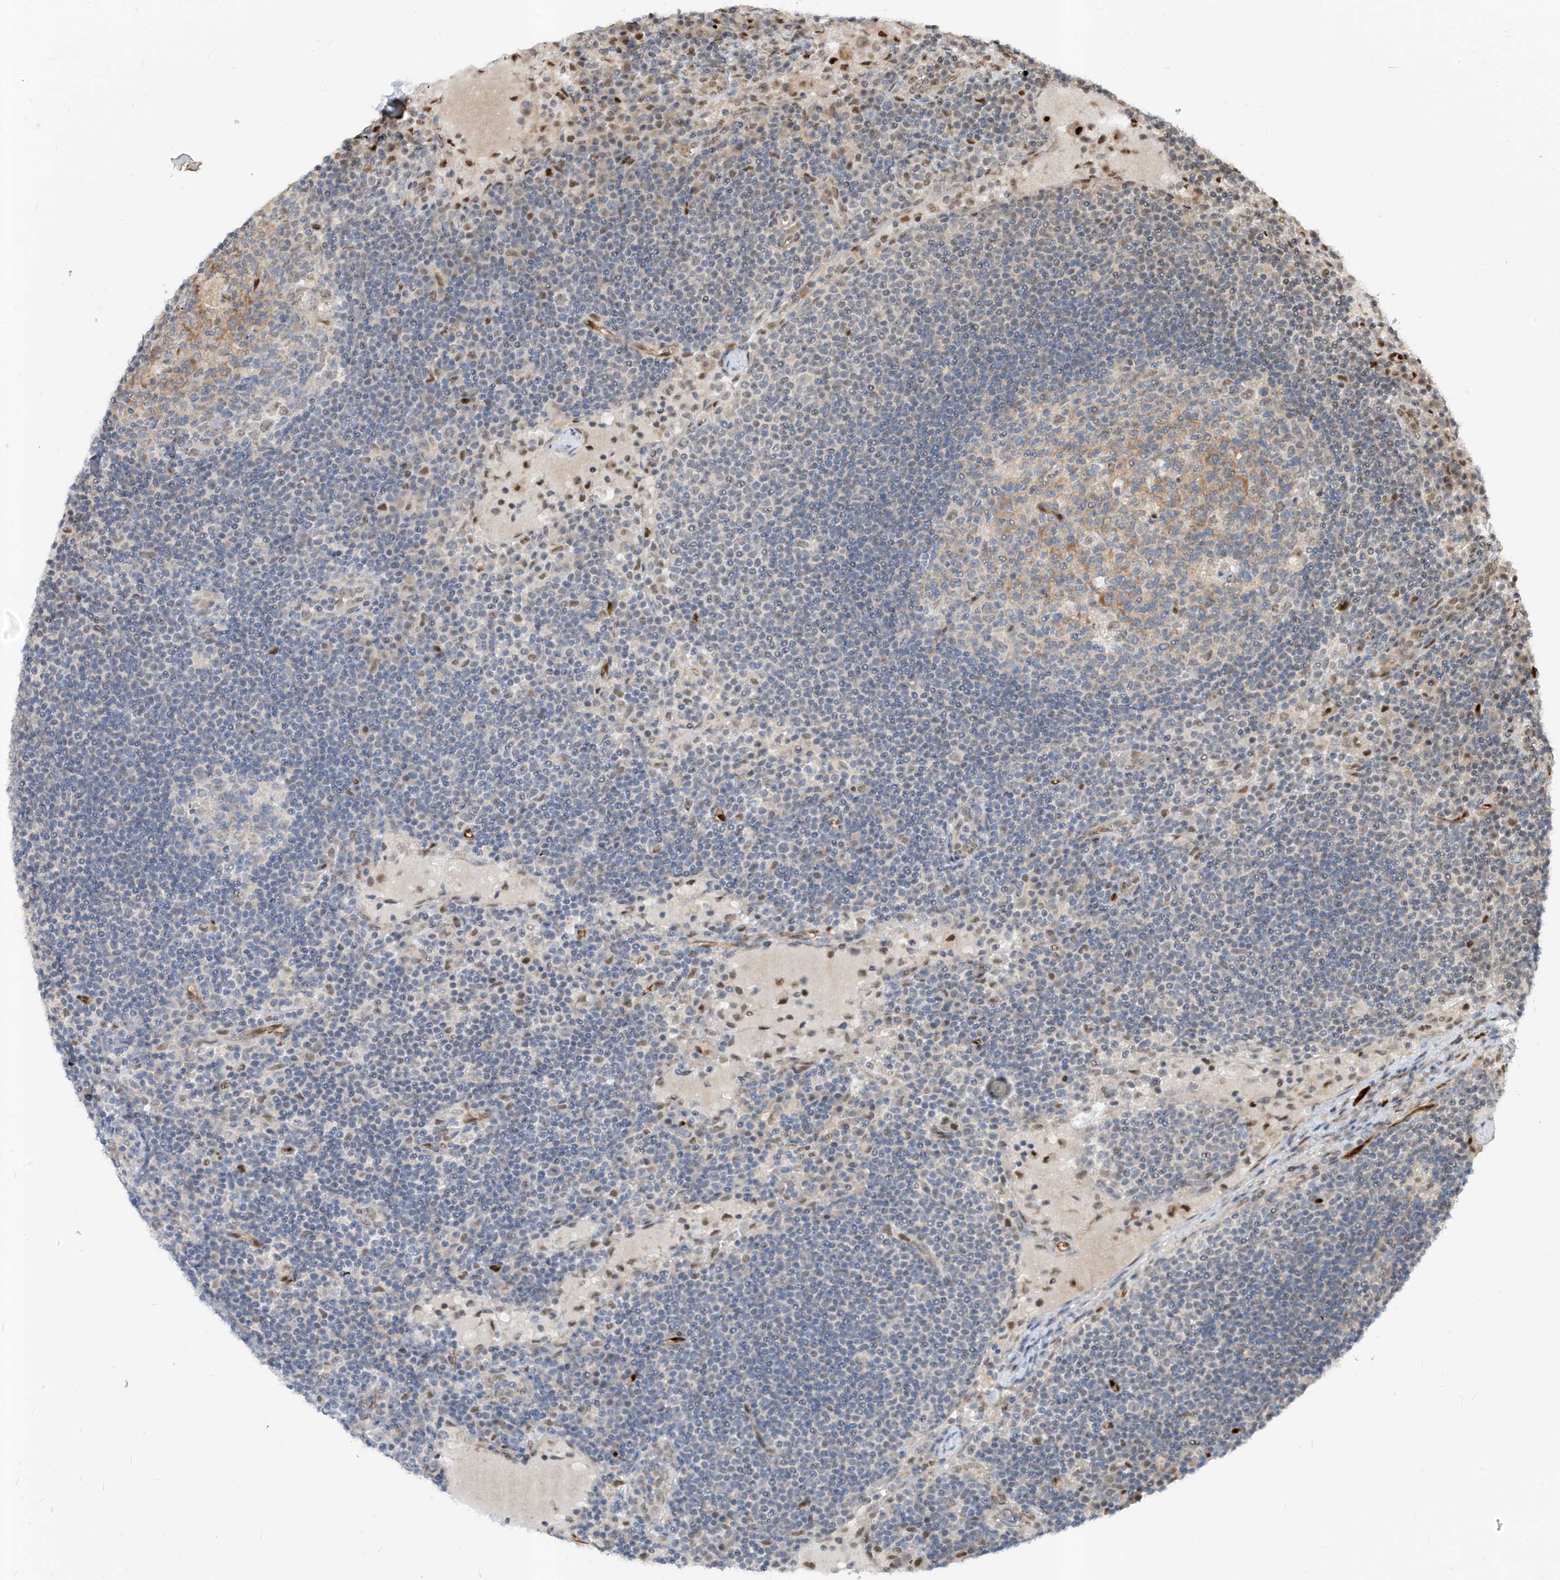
{"staining": {"intensity": "moderate", "quantity": "<25%", "location": "cytoplasmic/membranous"}, "tissue": "lymph node", "cell_type": "Germinal center cells", "image_type": "normal", "snomed": [{"axis": "morphology", "description": "Normal tissue, NOS"}, {"axis": "topography", "description": "Lymph node"}], "caption": "DAB (3,3'-diaminobenzidine) immunohistochemical staining of normal lymph node displays moderate cytoplasmic/membranous protein expression in approximately <25% of germinal center cells.", "gene": "RBP7", "patient": {"sex": "female", "age": 53}}